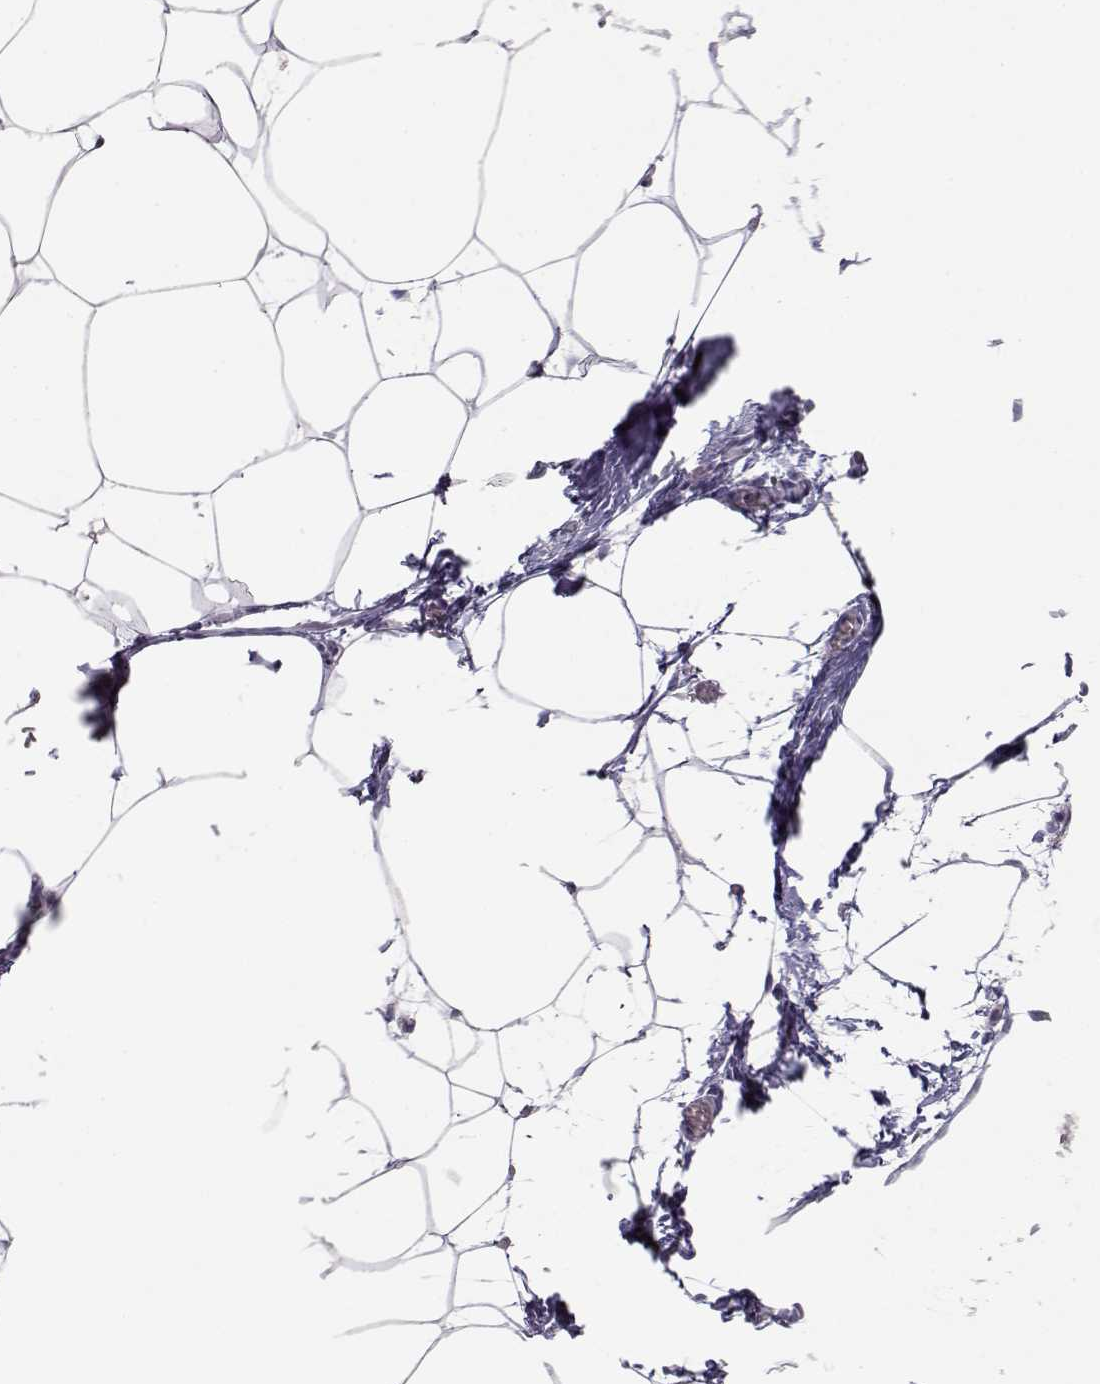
{"staining": {"intensity": "negative", "quantity": "none", "location": "none"}, "tissue": "adipose tissue", "cell_type": "Adipocytes", "image_type": "normal", "snomed": [{"axis": "morphology", "description": "Normal tissue, NOS"}, {"axis": "topography", "description": "Adipose tissue"}], "caption": "IHC of unremarkable adipose tissue exhibits no positivity in adipocytes.", "gene": "LAMB3", "patient": {"sex": "male", "age": 57}}